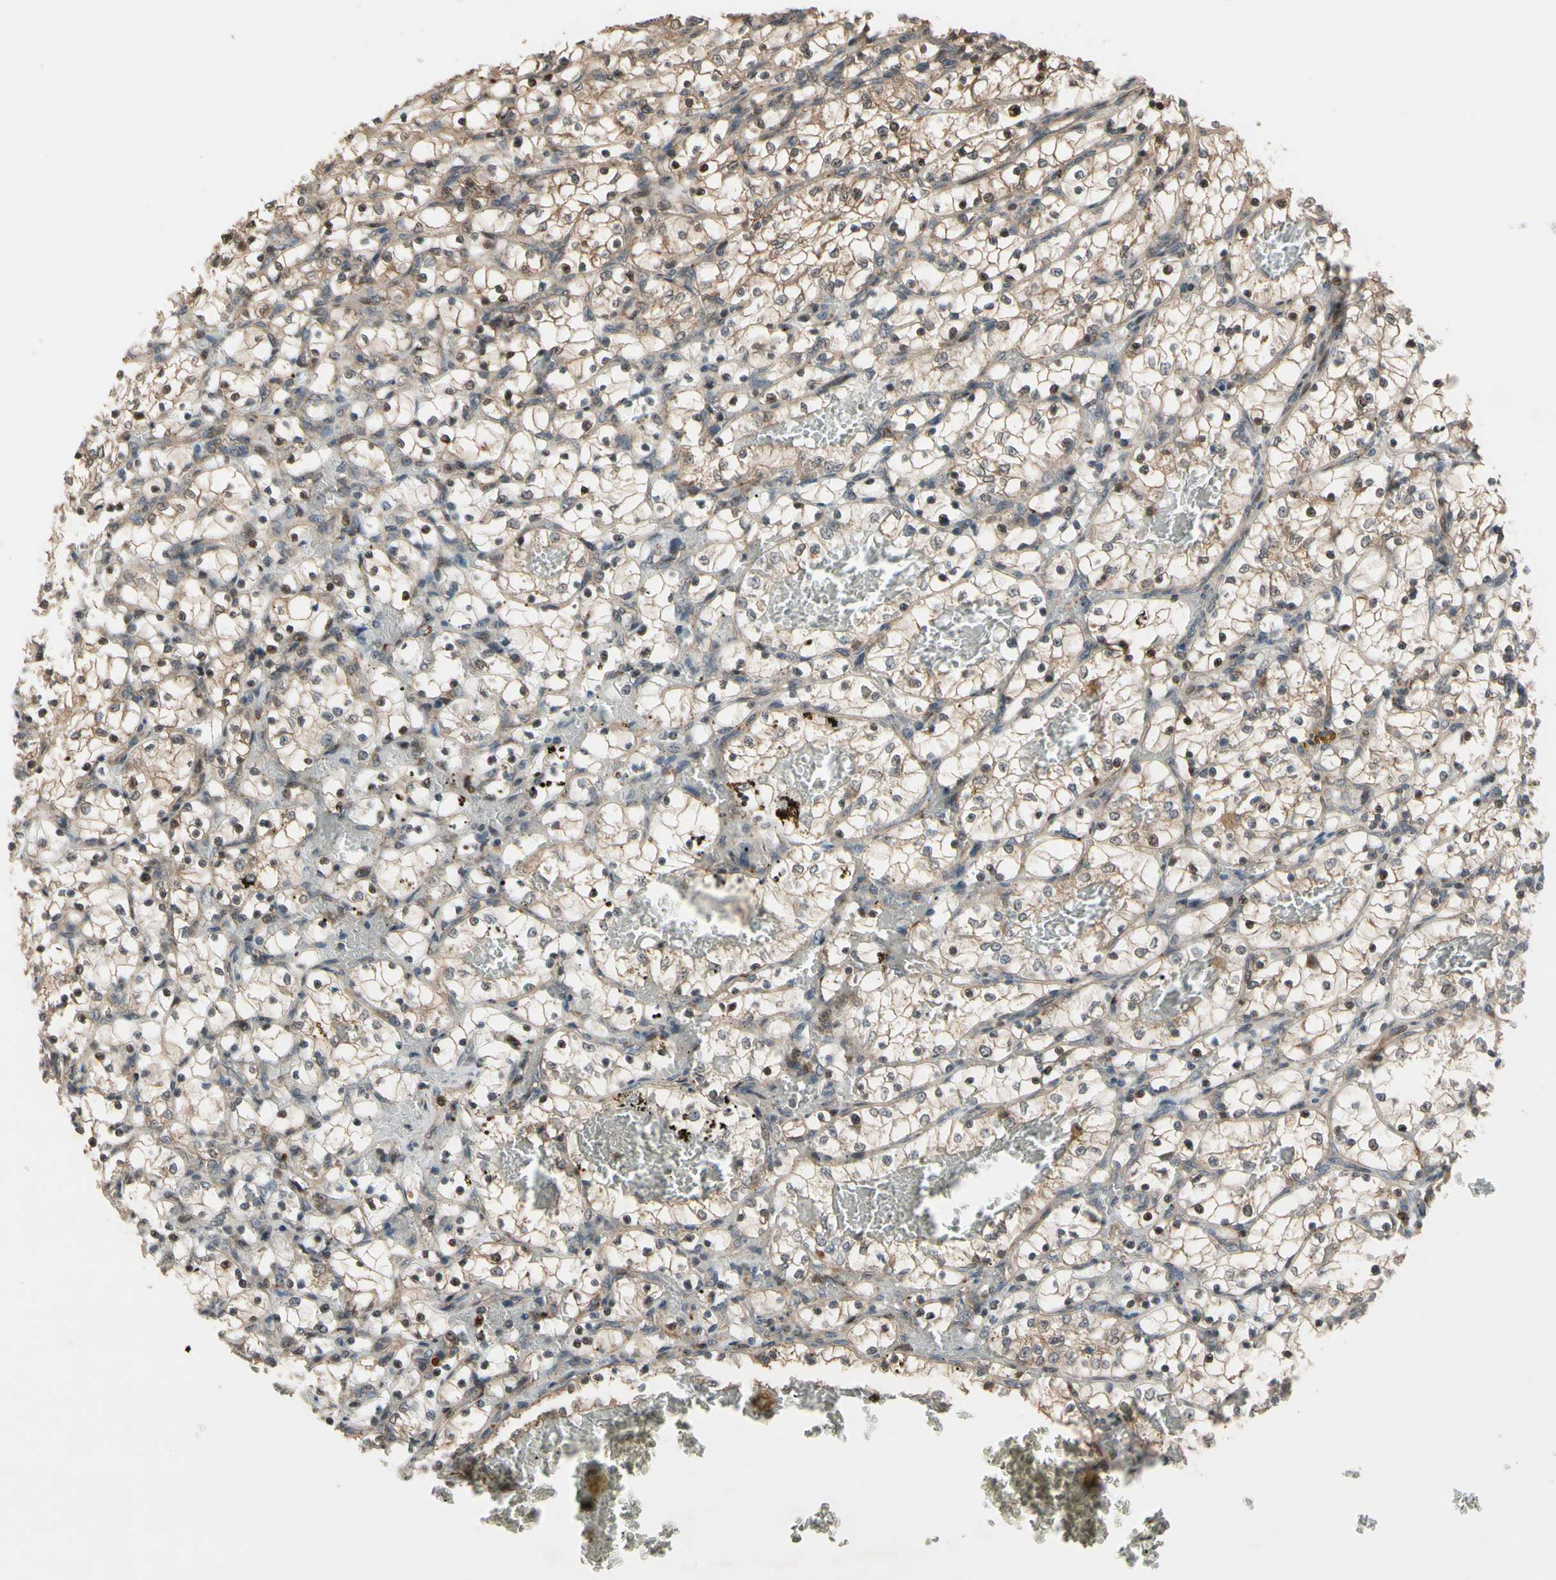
{"staining": {"intensity": "moderate", "quantity": "25%-75%", "location": "cytoplasmic/membranous,nuclear"}, "tissue": "renal cancer", "cell_type": "Tumor cells", "image_type": "cancer", "snomed": [{"axis": "morphology", "description": "Adenocarcinoma, NOS"}, {"axis": "topography", "description": "Kidney"}], "caption": "Moderate cytoplasmic/membranous and nuclear protein expression is seen in about 25%-75% of tumor cells in renal adenocarcinoma.", "gene": "CSF1R", "patient": {"sex": "female", "age": 69}}